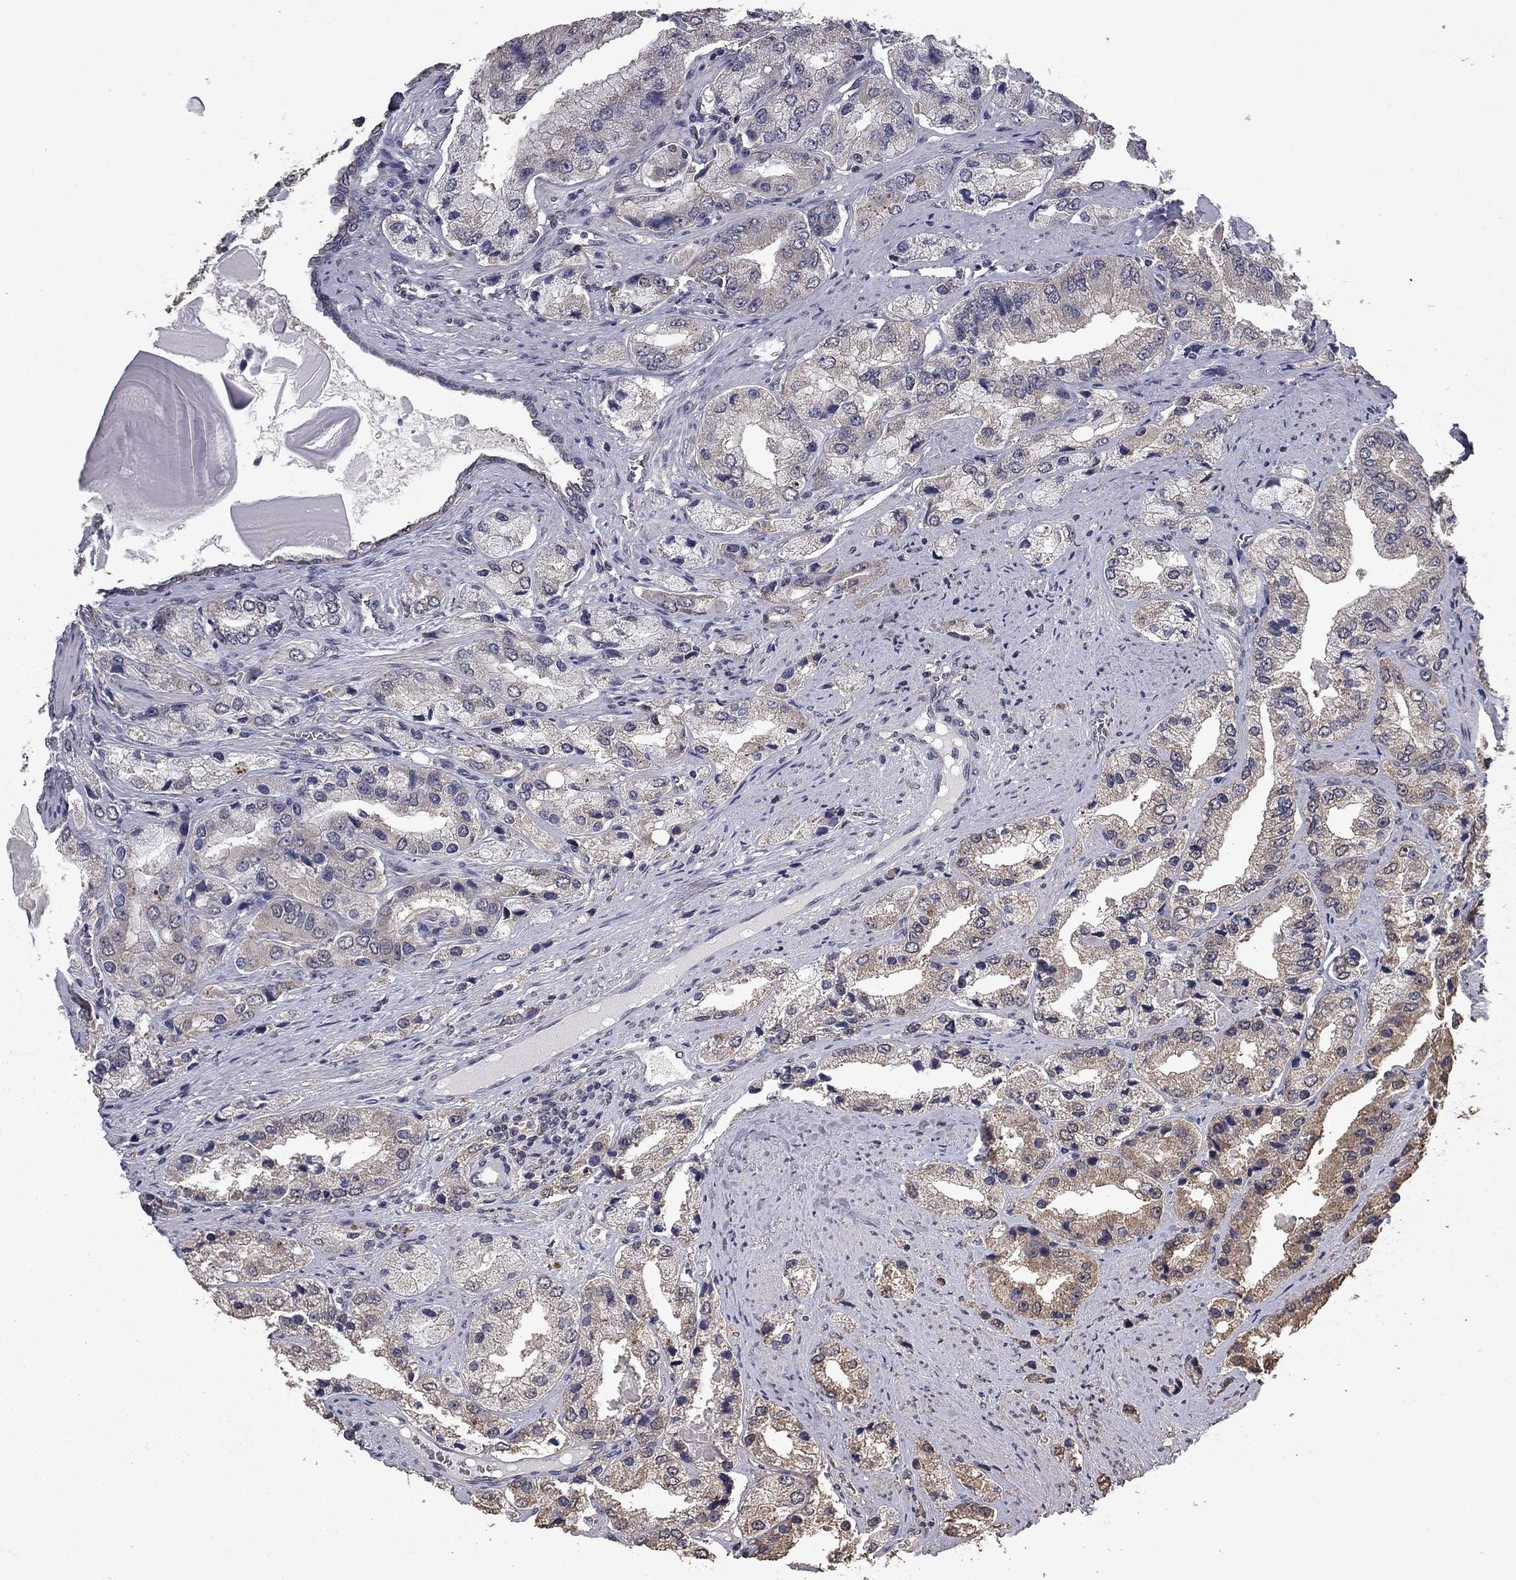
{"staining": {"intensity": "weak", "quantity": "<25%", "location": "cytoplasmic/membranous"}, "tissue": "prostate cancer", "cell_type": "Tumor cells", "image_type": "cancer", "snomed": [{"axis": "morphology", "description": "Adenocarcinoma, Low grade"}, {"axis": "topography", "description": "Prostate"}], "caption": "A micrograph of adenocarcinoma (low-grade) (prostate) stained for a protein displays no brown staining in tumor cells. (DAB (3,3'-diaminobenzidine) immunohistochemistry with hematoxylin counter stain).", "gene": "MFAP3L", "patient": {"sex": "male", "age": 69}}